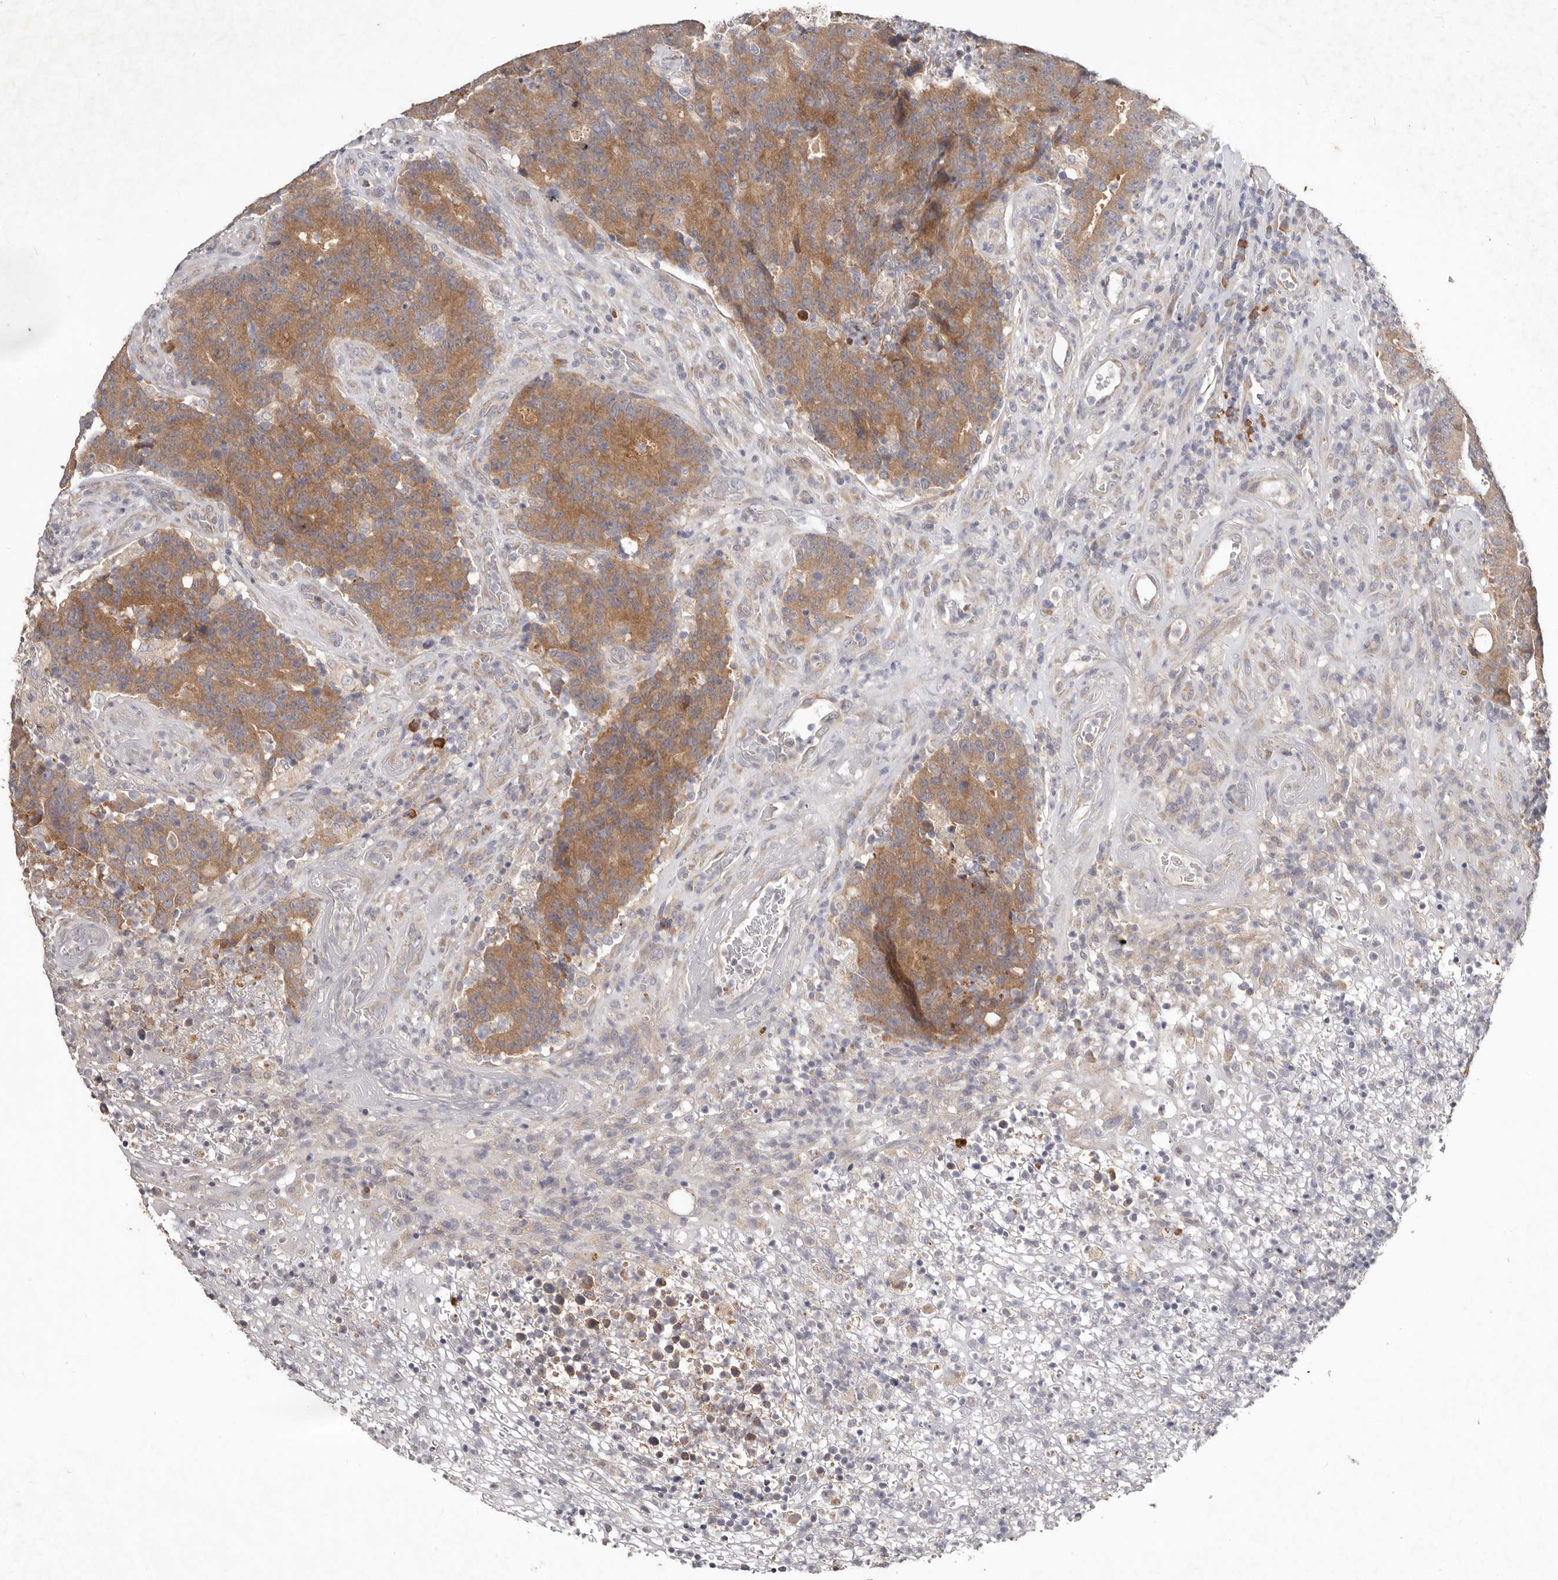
{"staining": {"intensity": "moderate", "quantity": ">75%", "location": "cytoplasmic/membranous"}, "tissue": "colorectal cancer", "cell_type": "Tumor cells", "image_type": "cancer", "snomed": [{"axis": "morphology", "description": "Normal tissue, NOS"}, {"axis": "morphology", "description": "Adenocarcinoma, NOS"}, {"axis": "topography", "description": "Colon"}], "caption": "Approximately >75% of tumor cells in human adenocarcinoma (colorectal) show moderate cytoplasmic/membranous protein expression as visualized by brown immunohistochemical staining.", "gene": "WDR77", "patient": {"sex": "female", "age": 75}}